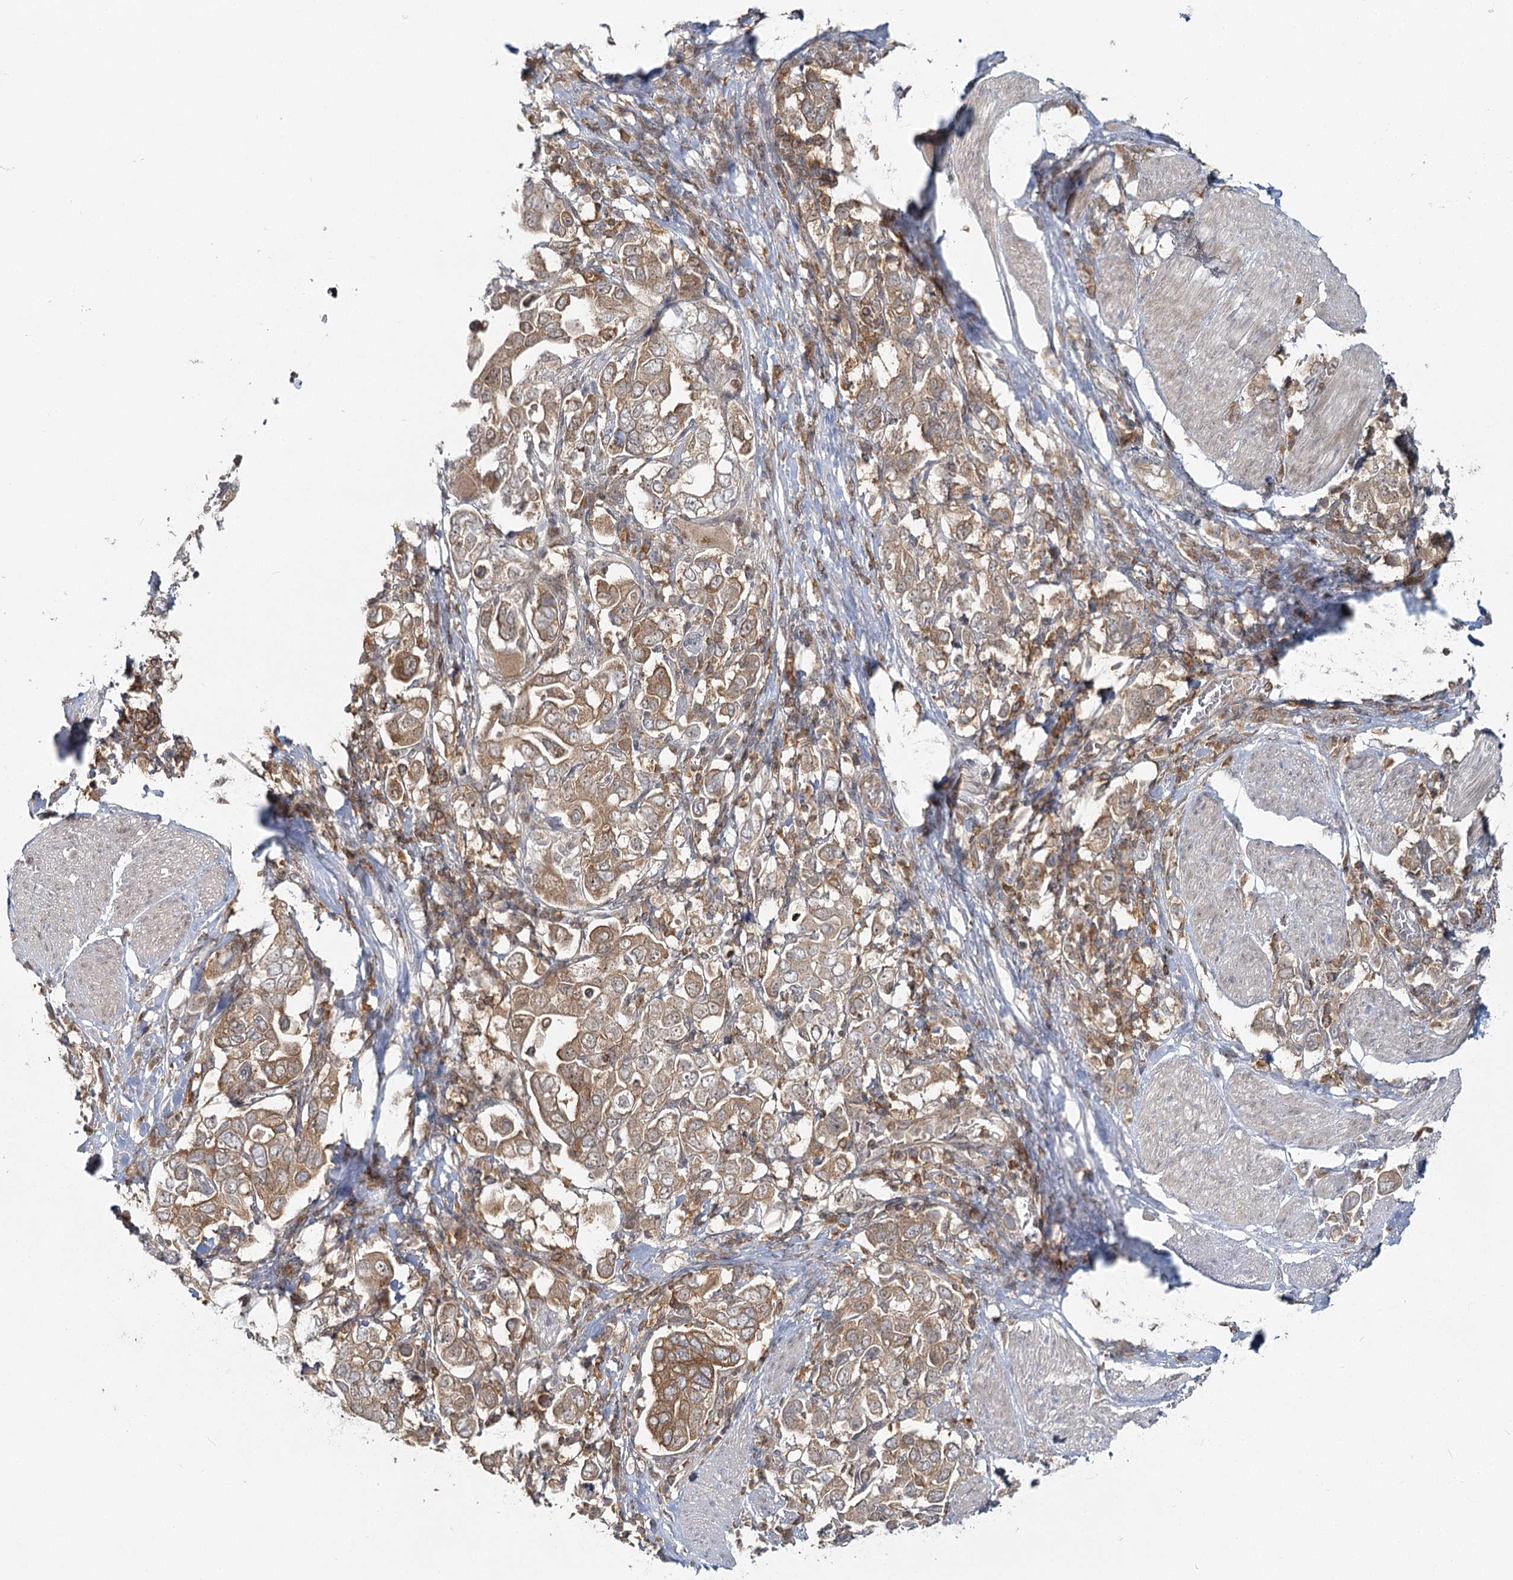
{"staining": {"intensity": "moderate", "quantity": ">75%", "location": "cytoplasmic/membranous"}, "tissue": "stomach cancer", "cell_type": "Tumor cells", "image_type": "cancer", "snomed": [{"axis": "morphology", "description": "Adenocarcinoma, NOS"}, {"axis": "topography", "description": "Stomach, upper"}], "caption": "Immunohistochemistry (IHC) histopathology image of stomach adenocarcinoma stained for a protein (brown), which demonstrates medium levels of moderate cytoplasmic/membranous expression in approximately >75% of tumor cells.", "gene": "FAM120B", "patient": {"sex": "male", "age": 62}}